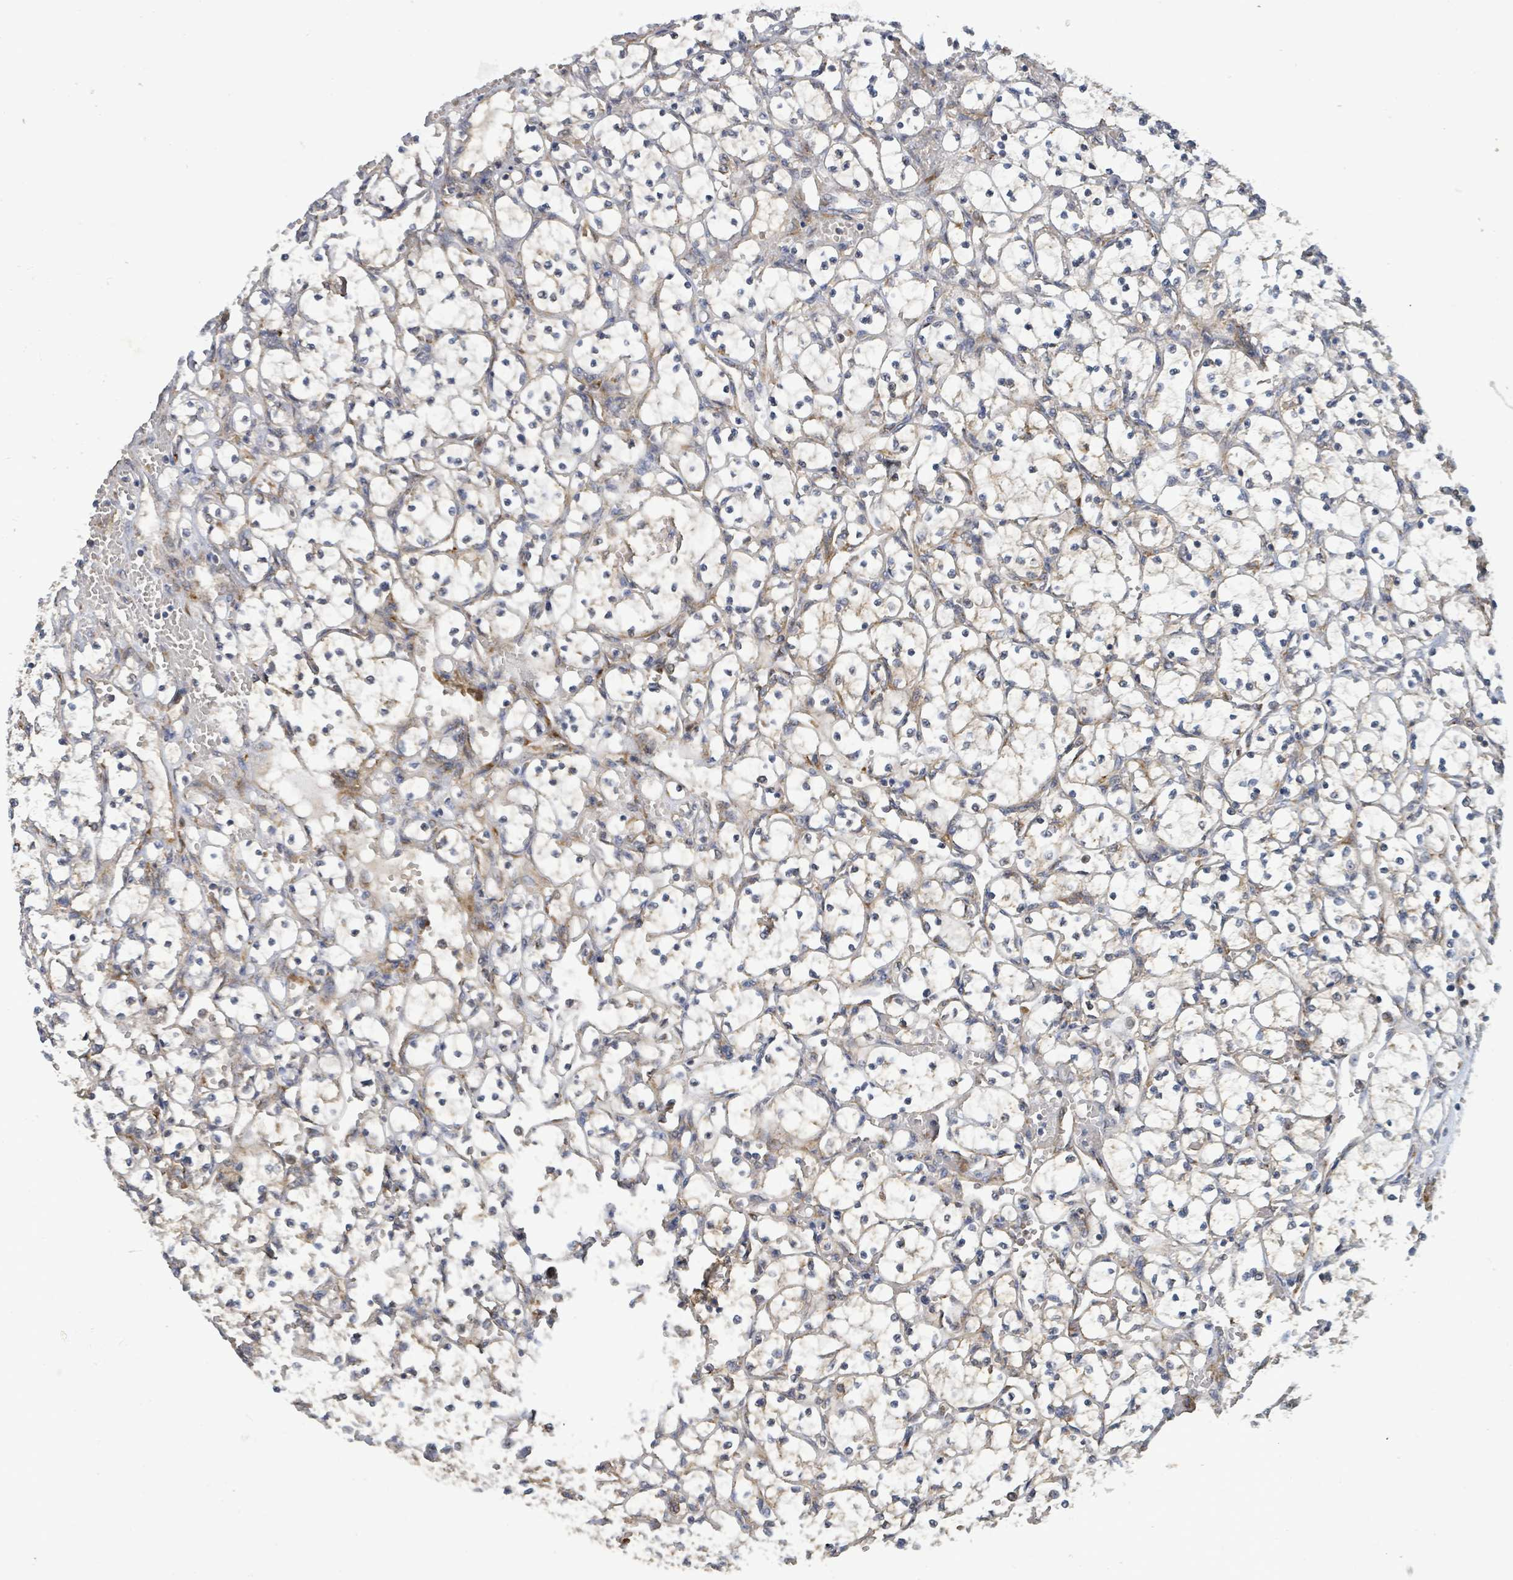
{"staining": {"intensity": "weak", "quantity": "<25%", "location": "cytoplasmic/membranous"}, "tissue": "renal cancer", "cell_type": "Tumor cells", "image_type": "cancer", "snomed": [{"axis": "morphology", "description": "Adenocarcinoma, NOS"}, {"axis": "topography", "description": "Kidney"}], "caption": "This is an immunohistochemistry (IHC) micrograph of human renal adenocarcinoma. There is no positivity in tumor cells.", "gene": "STARD4", "patient": {"sex": "female", "age": 69}}